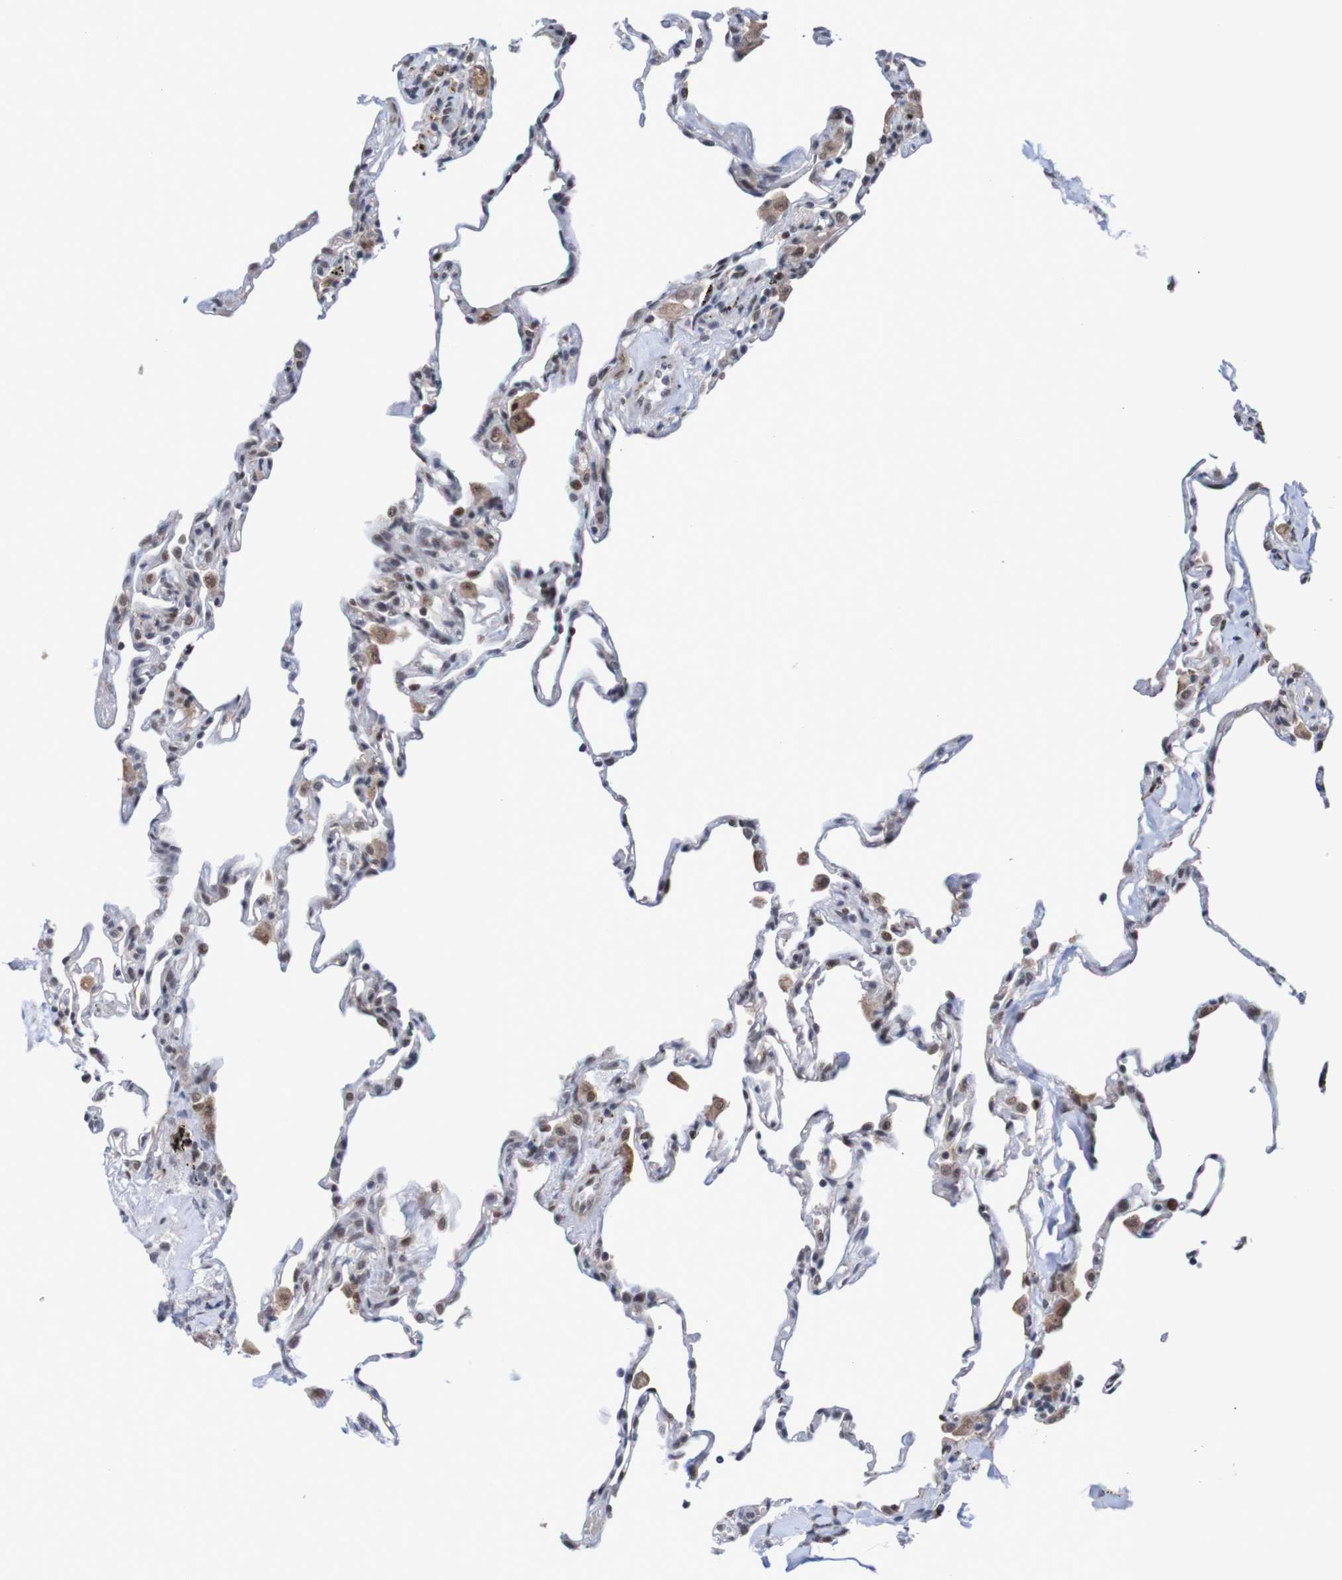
{"staining": {"intensity": "moderate", "quantity": "25%-75%", "location": "nuclear"}, "tissue": "lung", "cell_type": "Alveolar cells", "image_type": "normal", "snomed": [{"axis": "morphology", "description": "Normal tissue, NOS"}, {"axis": "topography", "description": "Lung"}], "caption": "Unremarkable lung demonstrates moderate nuclear expression in approximately 25%-75% of alveolar cells The staining is performed using DAB (3,3'-diaminobenzidine) brown chromogen to label protein expression. The nuclei are counter-stained blue using hematoxylin..", "gene": "CDC5L", "patient": {"sex": "male", "age": 59}}